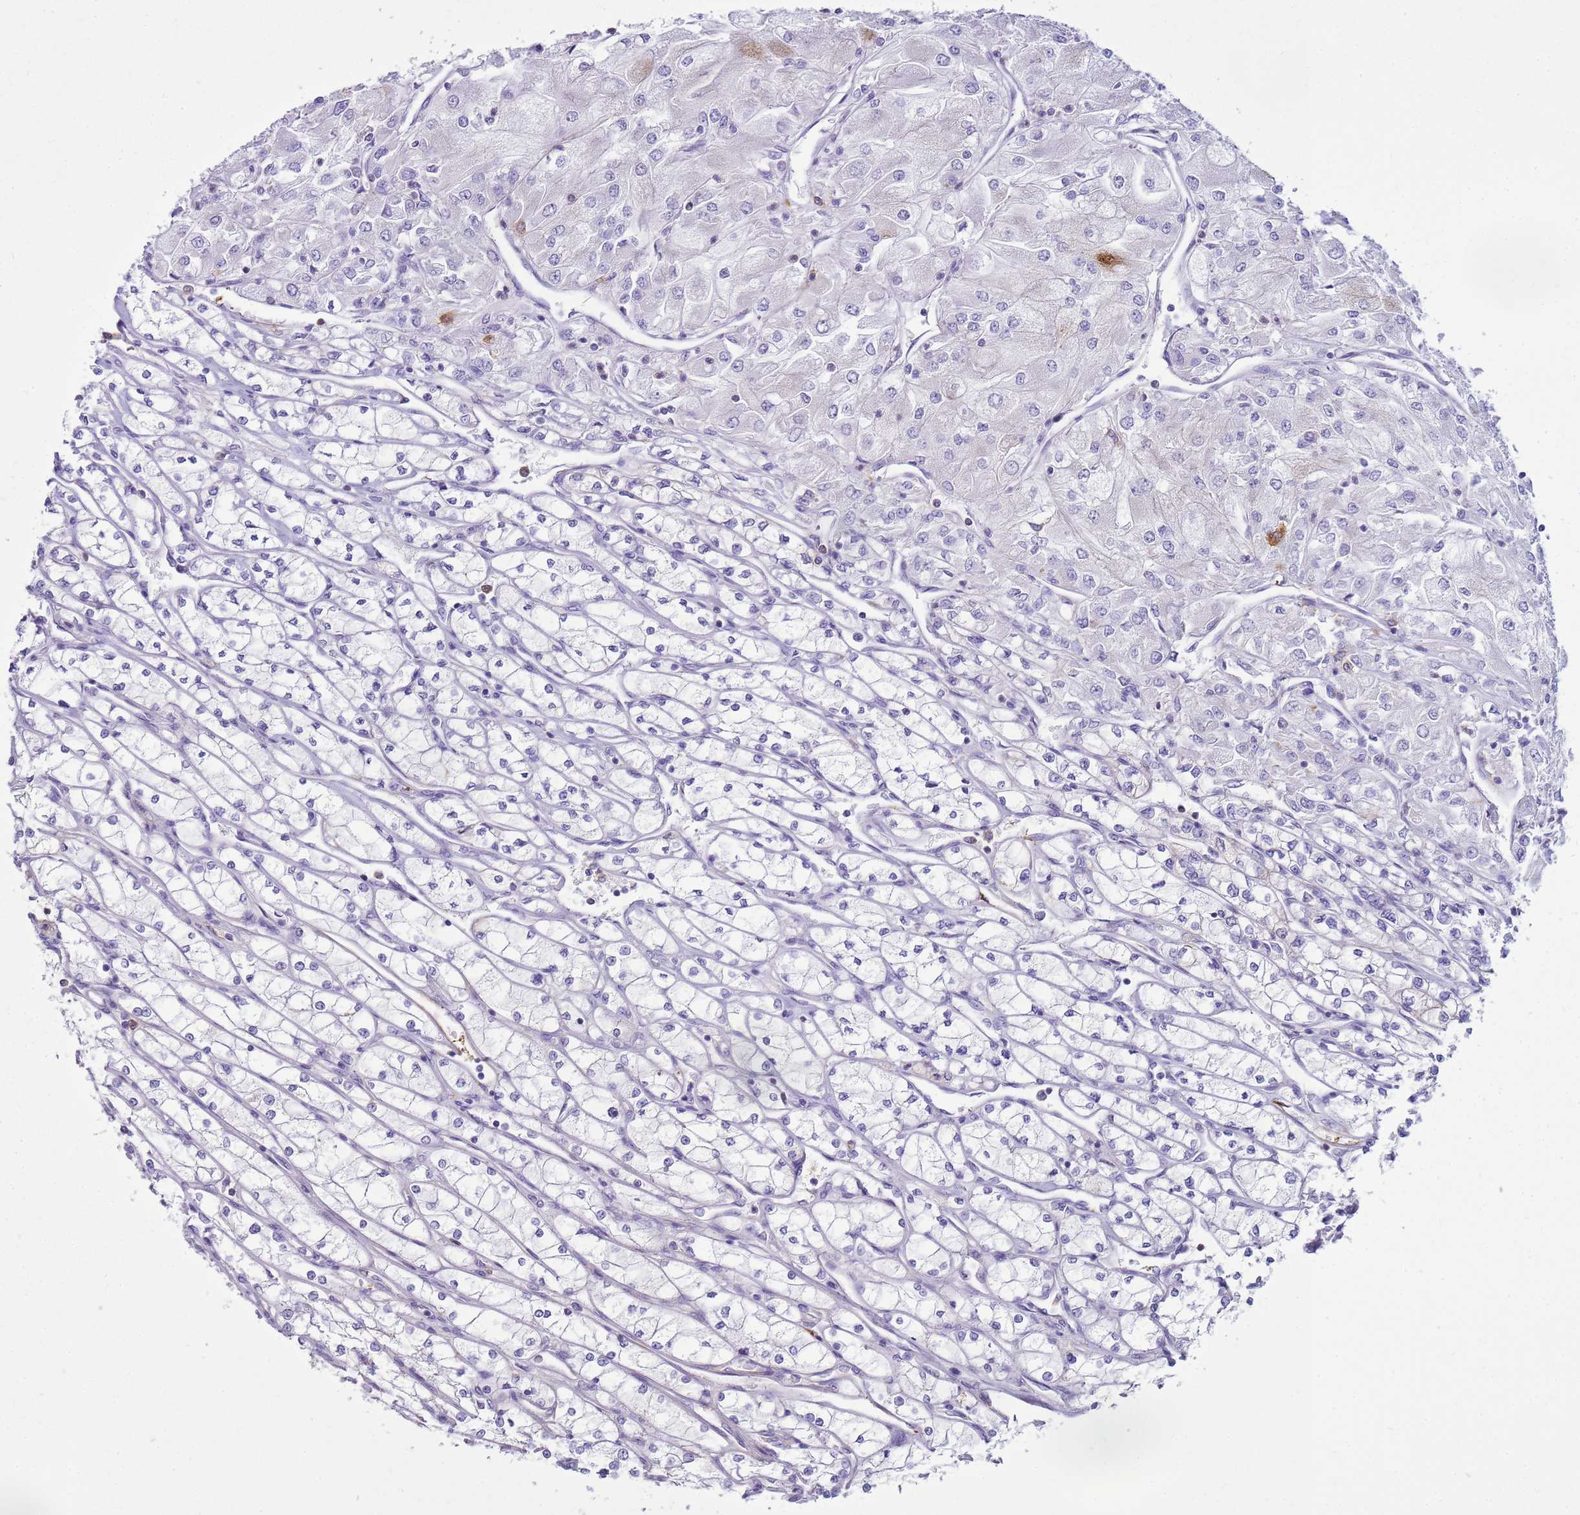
{"staining": {"intensity": "negative", "quantity": "none", "location": "none"}, "tissue": "renal cancer", "cell_type": "Tumor cells", "image_type": "cancer", "snomed": [{"axis": "morphology", "description": "Adenocarcinoma, NOS"}, {"axis": "topography", "description": "Kidney"}], "caption": "The immunohistochemistry (IHC) photomicrograph has no significant staining in tumor cells of renal cancer tissue.", "gene": "SNX21", "patient": {"sex": "male", "age": 80}}